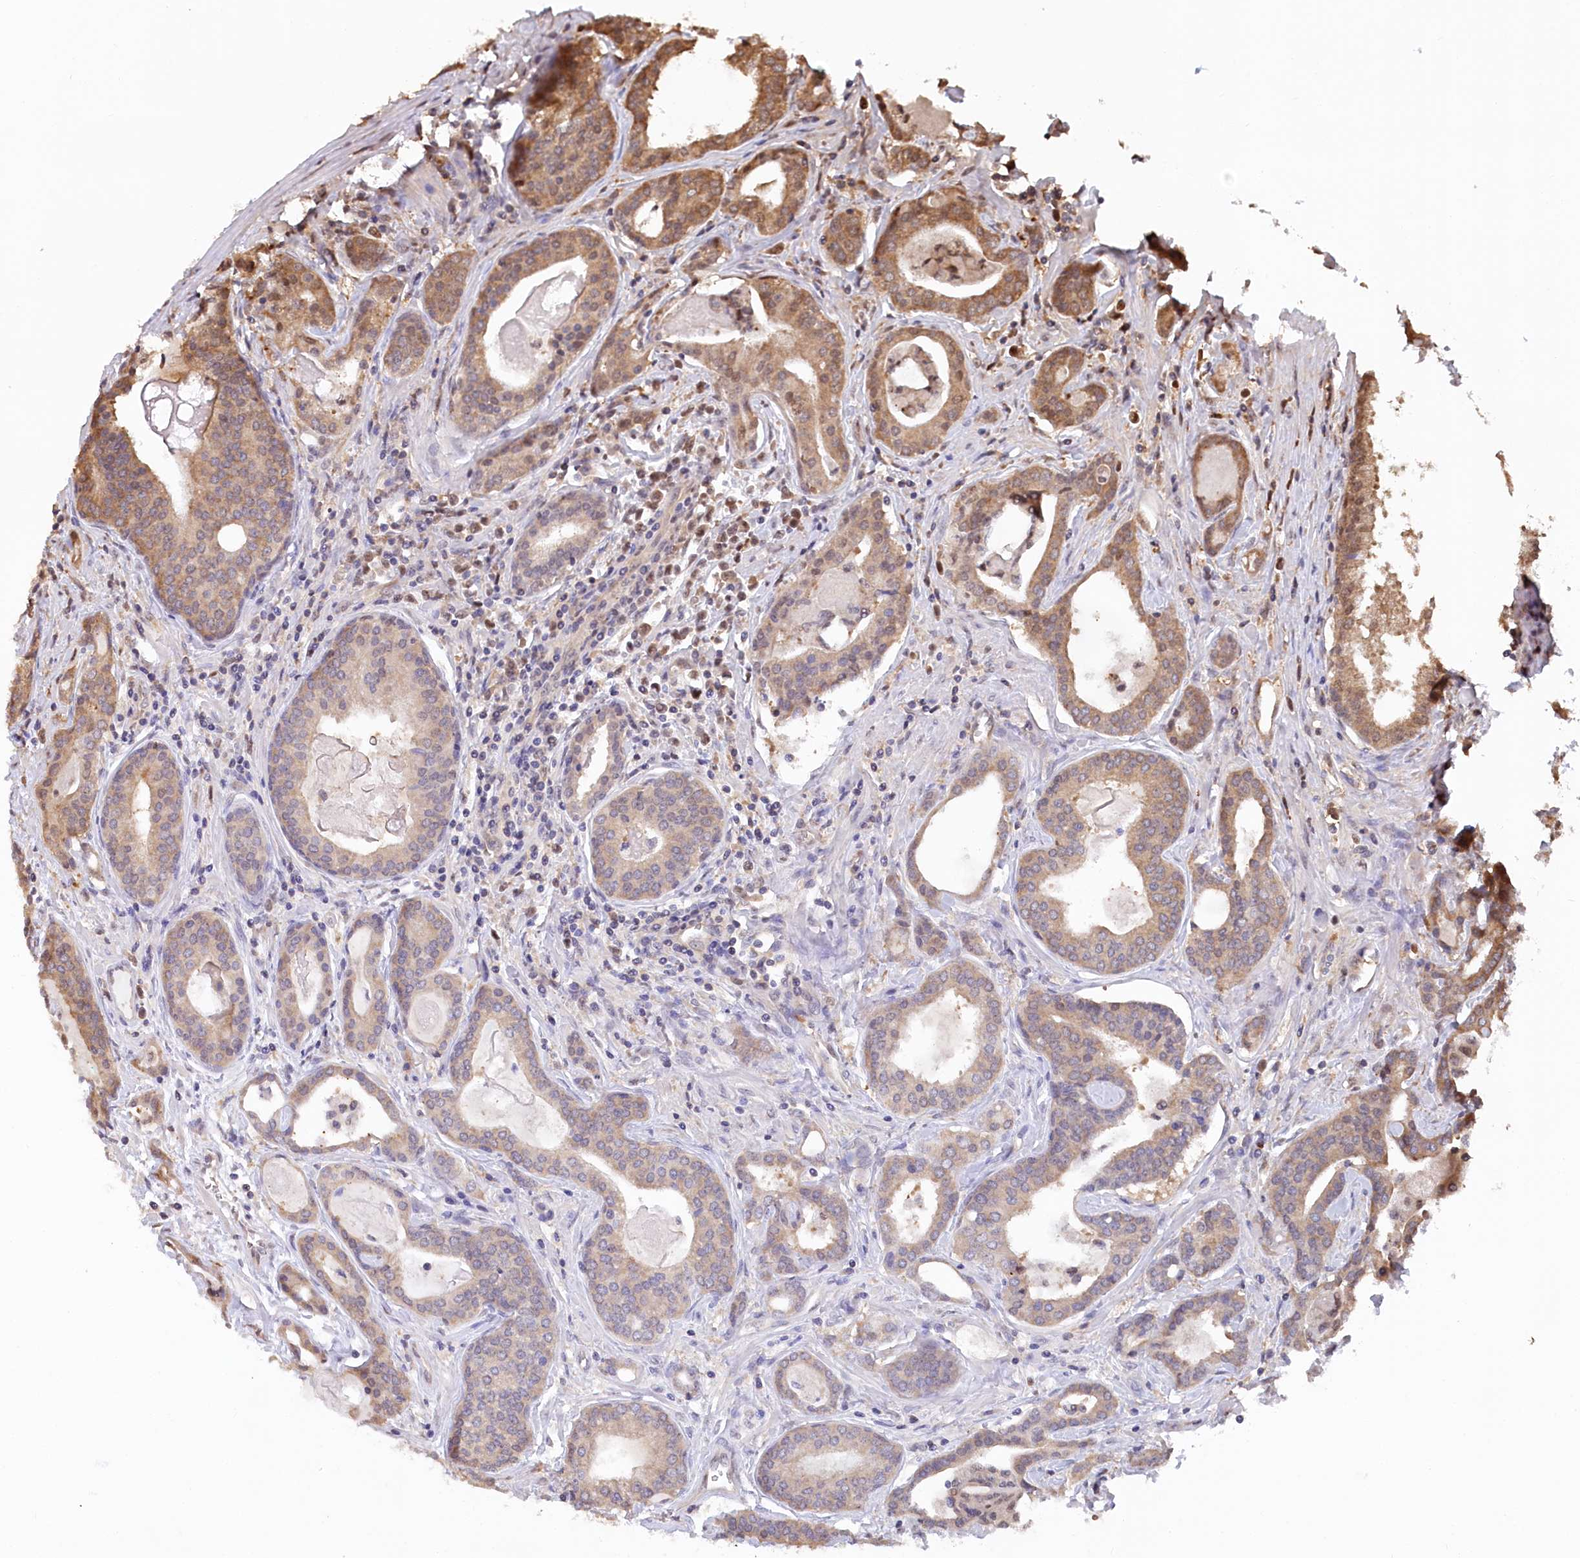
{"staining": {"intensity": "moderate", "quantity": "<25%", "location": "cytoplasmic/membranous"}, "tissue": "prostate cancer", "cell_type": "Tumor cells", "image_type": "cancer", "snomed": [{"axis": "morphology", "description": "Adenocarcinoma, High grade"}, {"axis": "topography", "description": "Prostate"}], "caption": "Human prostate adenocarcinoma (high-grade) stained for a protein (brown) reveals moderate cytoplasmic/membranous positive staining in approximately <25% of tumor cells.", "gene": "PSMA1", "patient": {"sex": "male", "age": 68}}